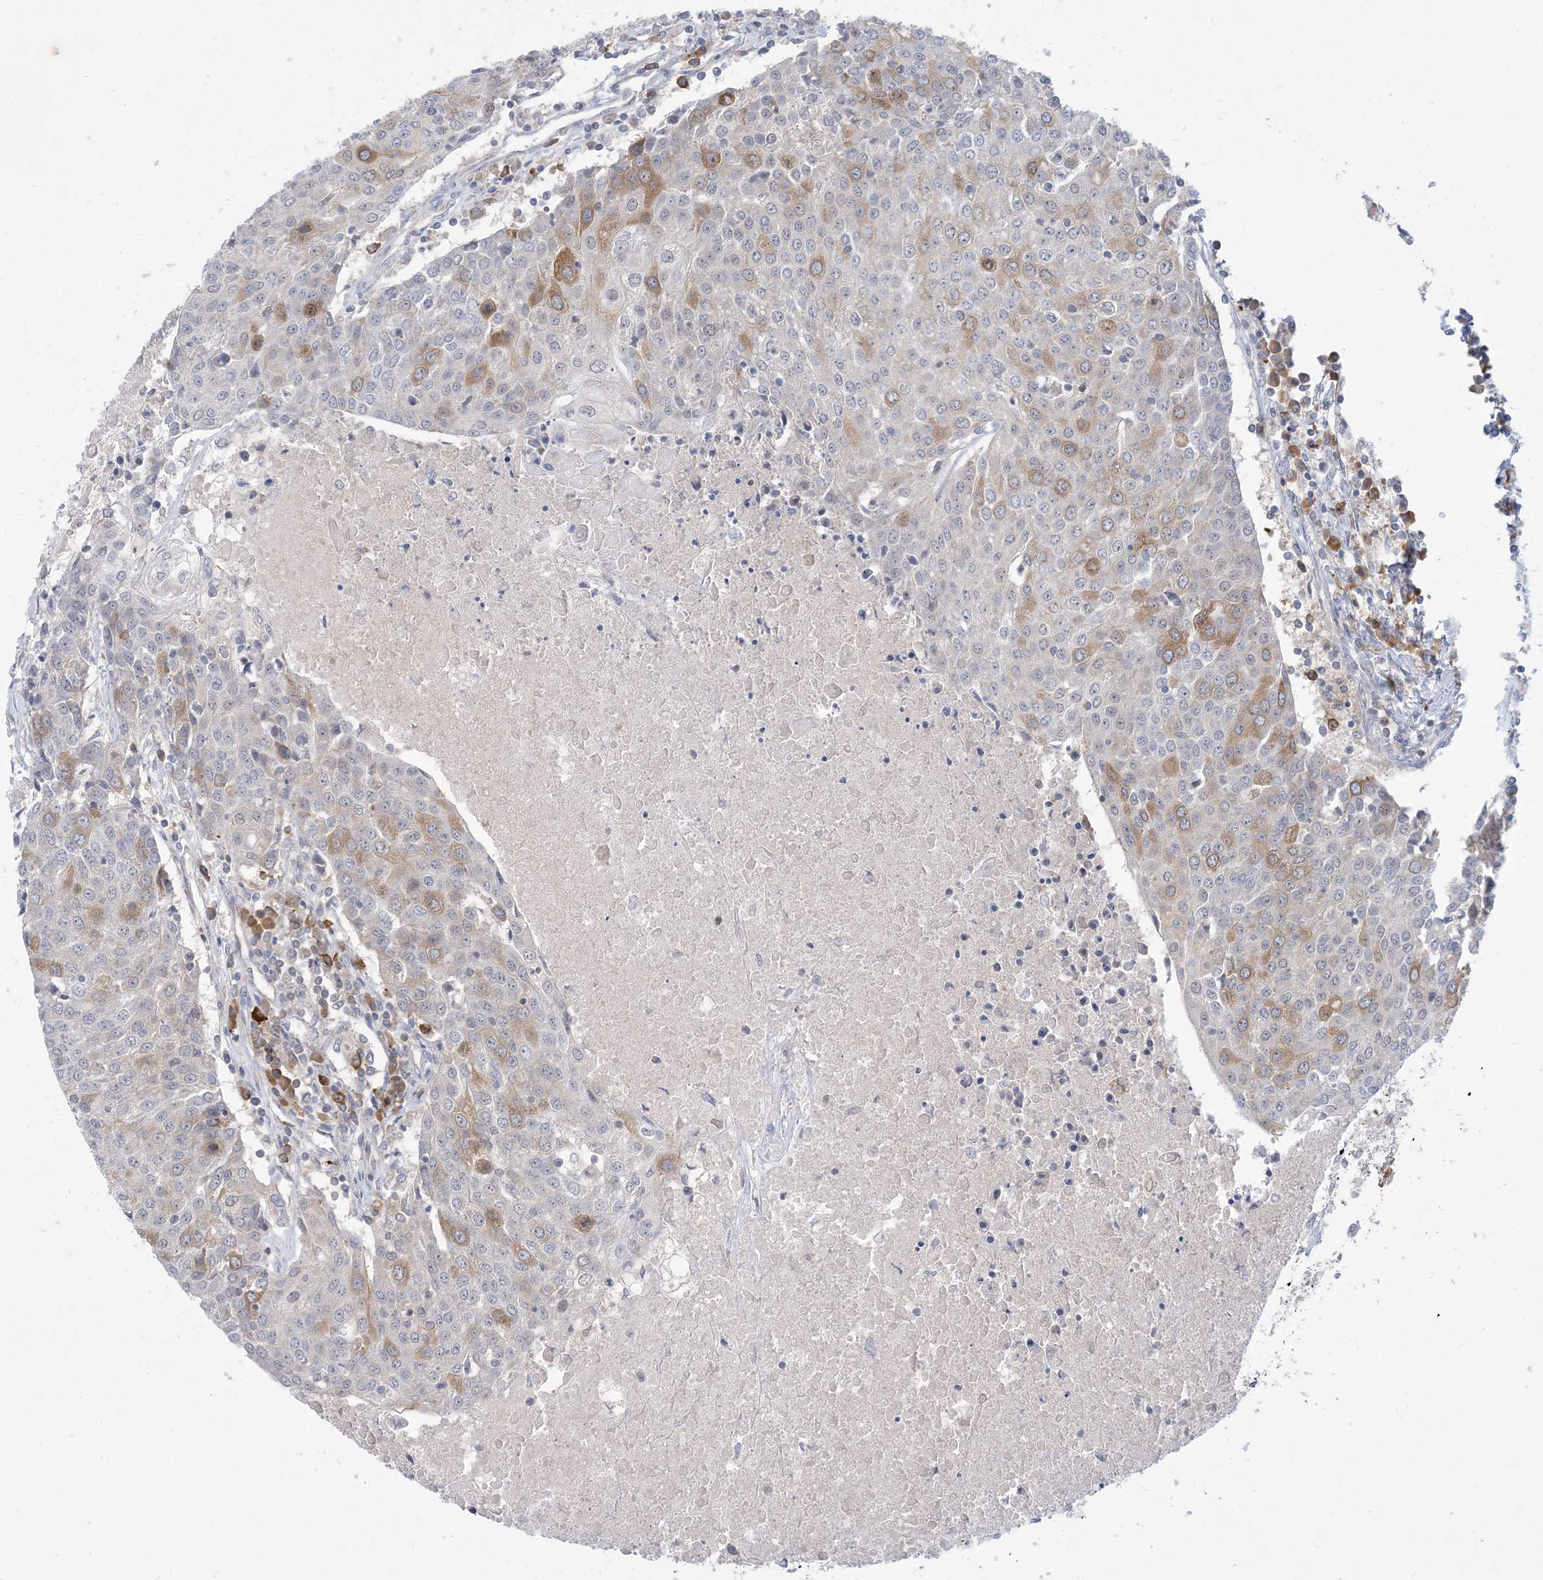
{"staining": {"intensity": "moderate", "quantity": "<25%", "location": "cytoplasmic/membranous"}, "tissue": "urothelial cancer", "cell_type": "Tumor cells", "image_type": "cancer", "snomed": [{"axis": "morphology", "description": "Urothelial carcinoma, High grade"}, {"axis": "topography", "description": "Urinary bladder"}], "caption": "Immunohistochemistry photomicrograph of neoplastic tissue: human high-grade urothelial carcinoma stained using IHC exhibits low levels of moderate protein expression localized specifically in the cytoplasmic/membranous of tumor cells, appearing as a cytoplasmic/membranous brown color.", "gene": "AOC1", "patient": {"sex": "female", "age": 85}}